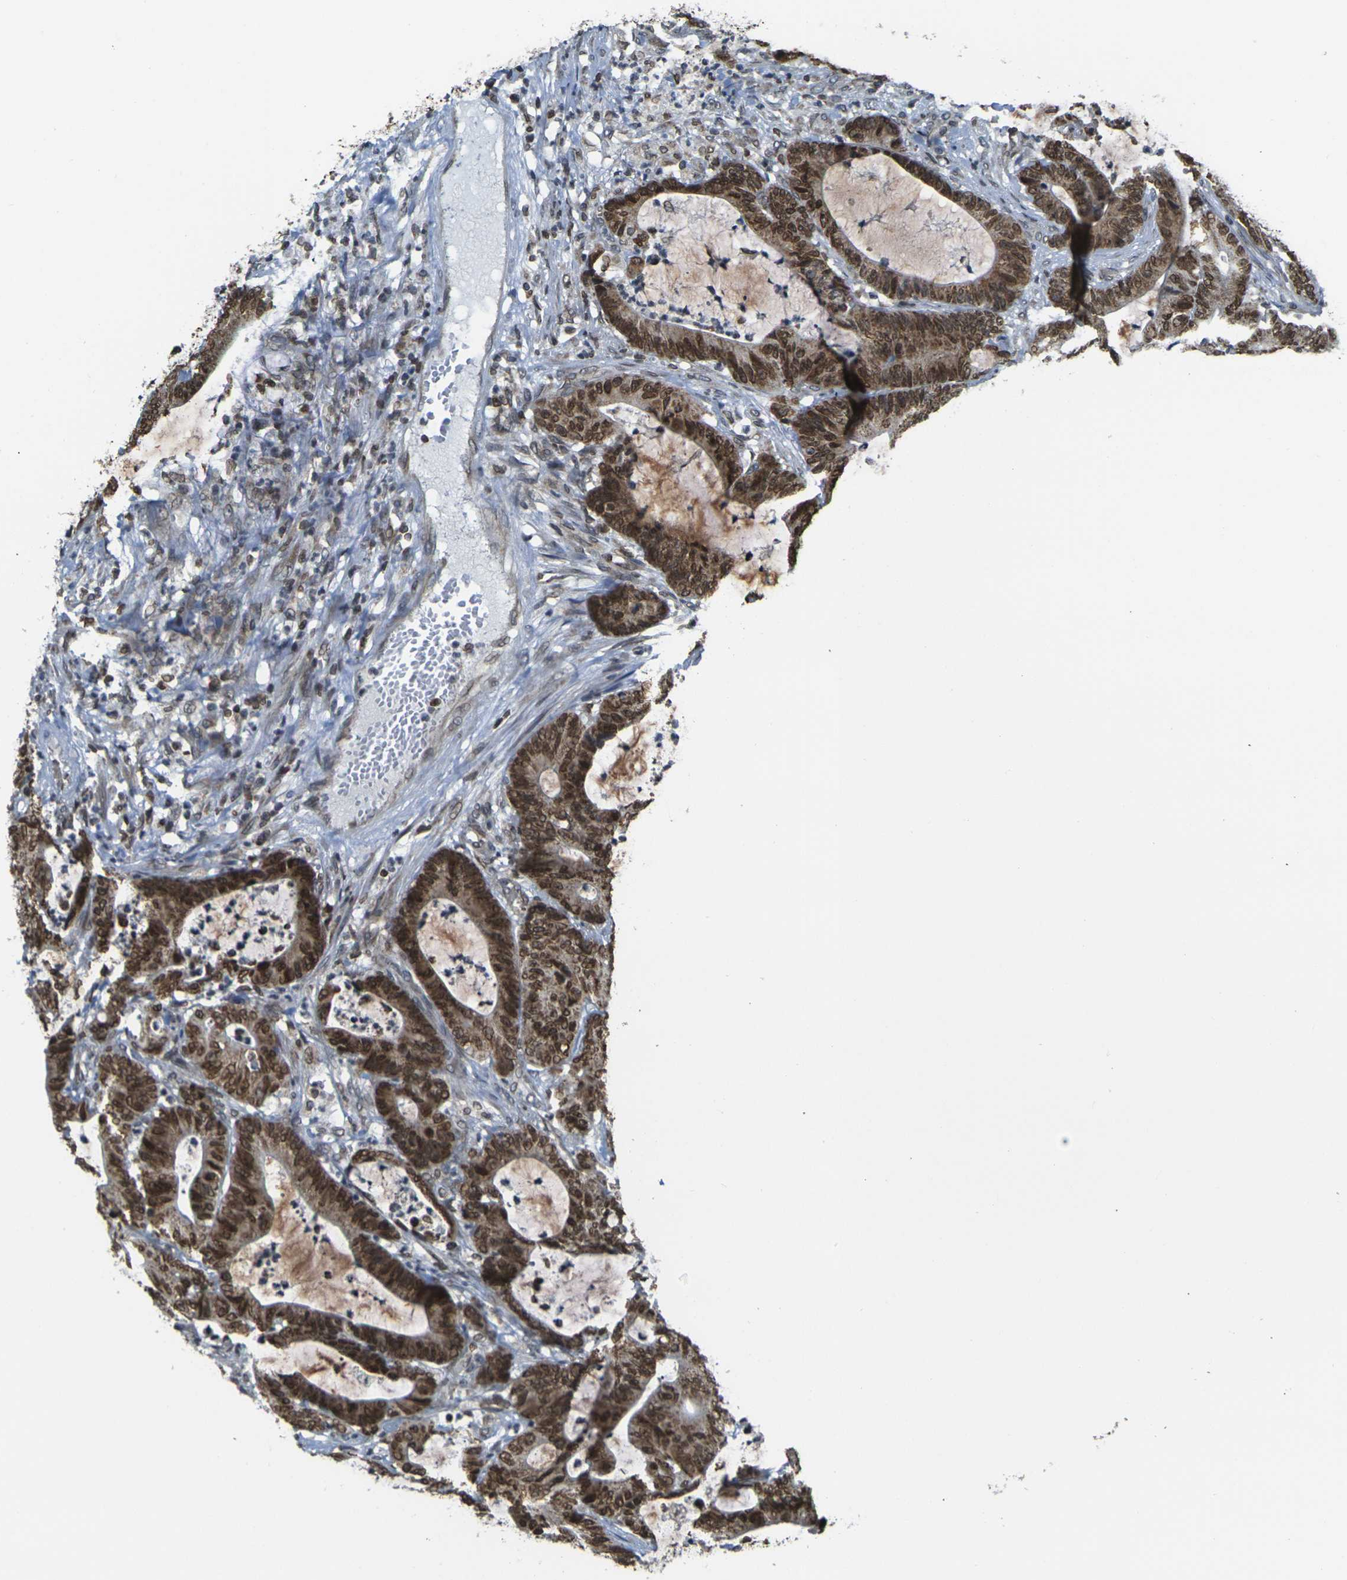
{"staining": {"intensity": "strong", "quantity": ">75%", "location": "cytoplasmic/membranous,nuclear"}, "tissue": "colorectal cancer", "cell_type": "Tumor cells", "image_type": "cancer", "snomed": [{"axis": "morphology", "description": "Adenocarcinoma, NOS"}, {"axis": "topography", "description": "Colon"}], "caption": "Immunohistochemical staining of human adenocarcinoma (colorectal) demonstrates strong cytoplasmic/membranous and nuclear protein positivity in approximately >75% of tumor cells. The protein of interest is stained brown, and the nuclei are stained in blue (DAB IHC with brightfield microscopy, high magnification).", "gene": "BRDT", "patient": {"sex": "female", "age": 84}}